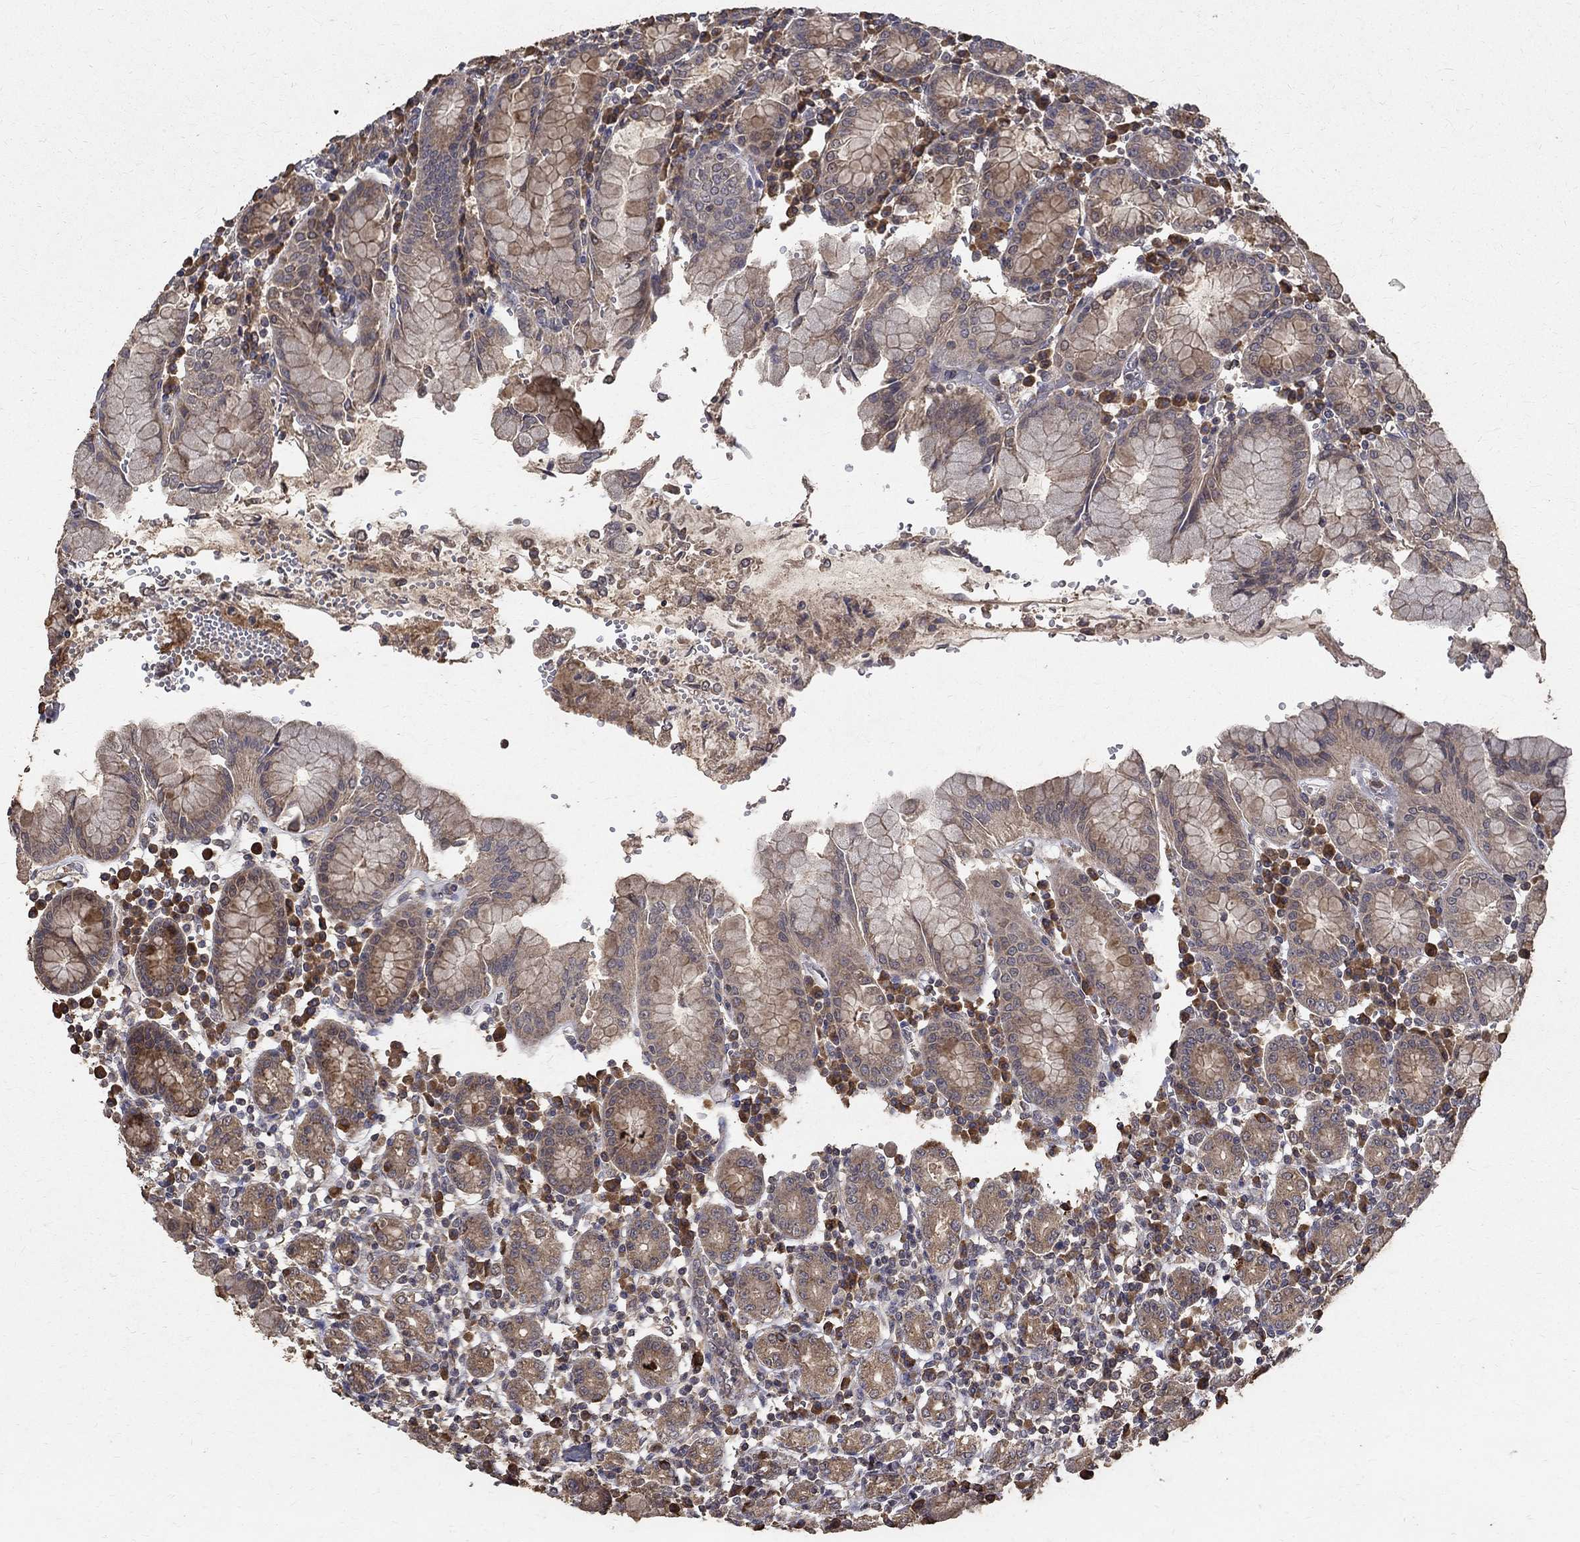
{"staining": {"intensity": "moderate", "quantity": "25%-75%", "location": "cytoplasmic/membranous"}, "tissue": "stomach", "cell_type": "Glandular cells", "image_type": "normal", "snomed": [{"axis": "morphology", "description": "Normal tissue, NOS"}, {"axis": "topography", "description": "Stomach, upper"}, {"axis": "topography", "description": "Stomach"}], "caption": "This is a histology image of immunohistochemistry staining of normal stomach, which shows moderate expression in the cytoplasmic/membranous of glandular cells.", "gene": "C17orf75", "patient": {"sex": "male", "age": 62}}